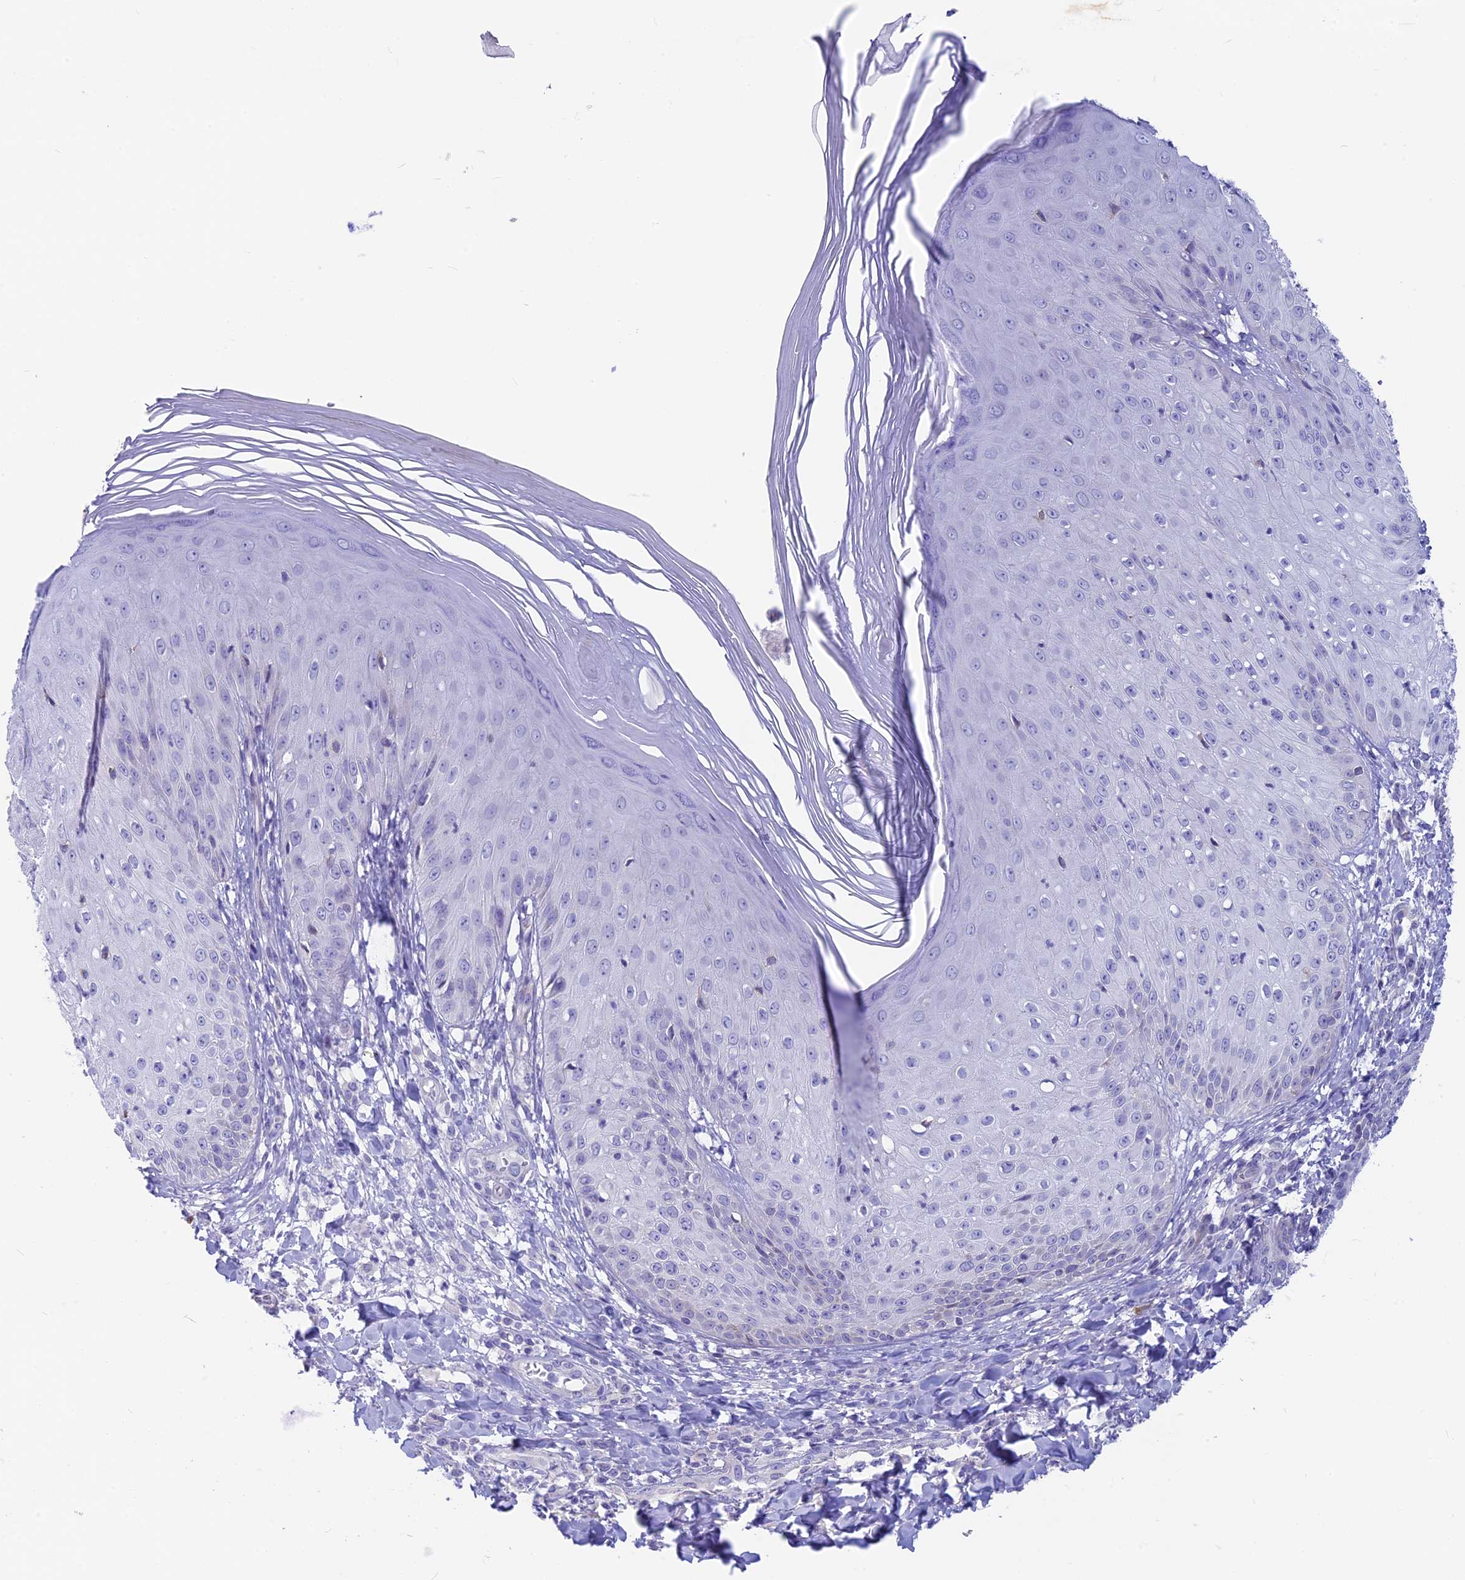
{"staining": {"intensity": "moderate", "quantity": "<25%", "location": "cytoplasmic/membranous"}, "tissue": "skin", "cell_type": "Epidermal cells", "image_type": "normal", "snomed": [{"axis": "morphology", "description": "Normal tissue, NOS"}, {"axis": "morphology", "description": "Inflammation, NOS"}, {"axis": "topography", "description": "Soft tissue"}, {"axis": "topography", "description": "Anal"}], "caption": "Immunohistochemical staining of normal human skin displays <25% levels of moderate cytoplasmic/membranous protein expression in about <25% of epidermal cells.", "gene": "SNTN", "patient": {"sex": "female", "age": 15}}